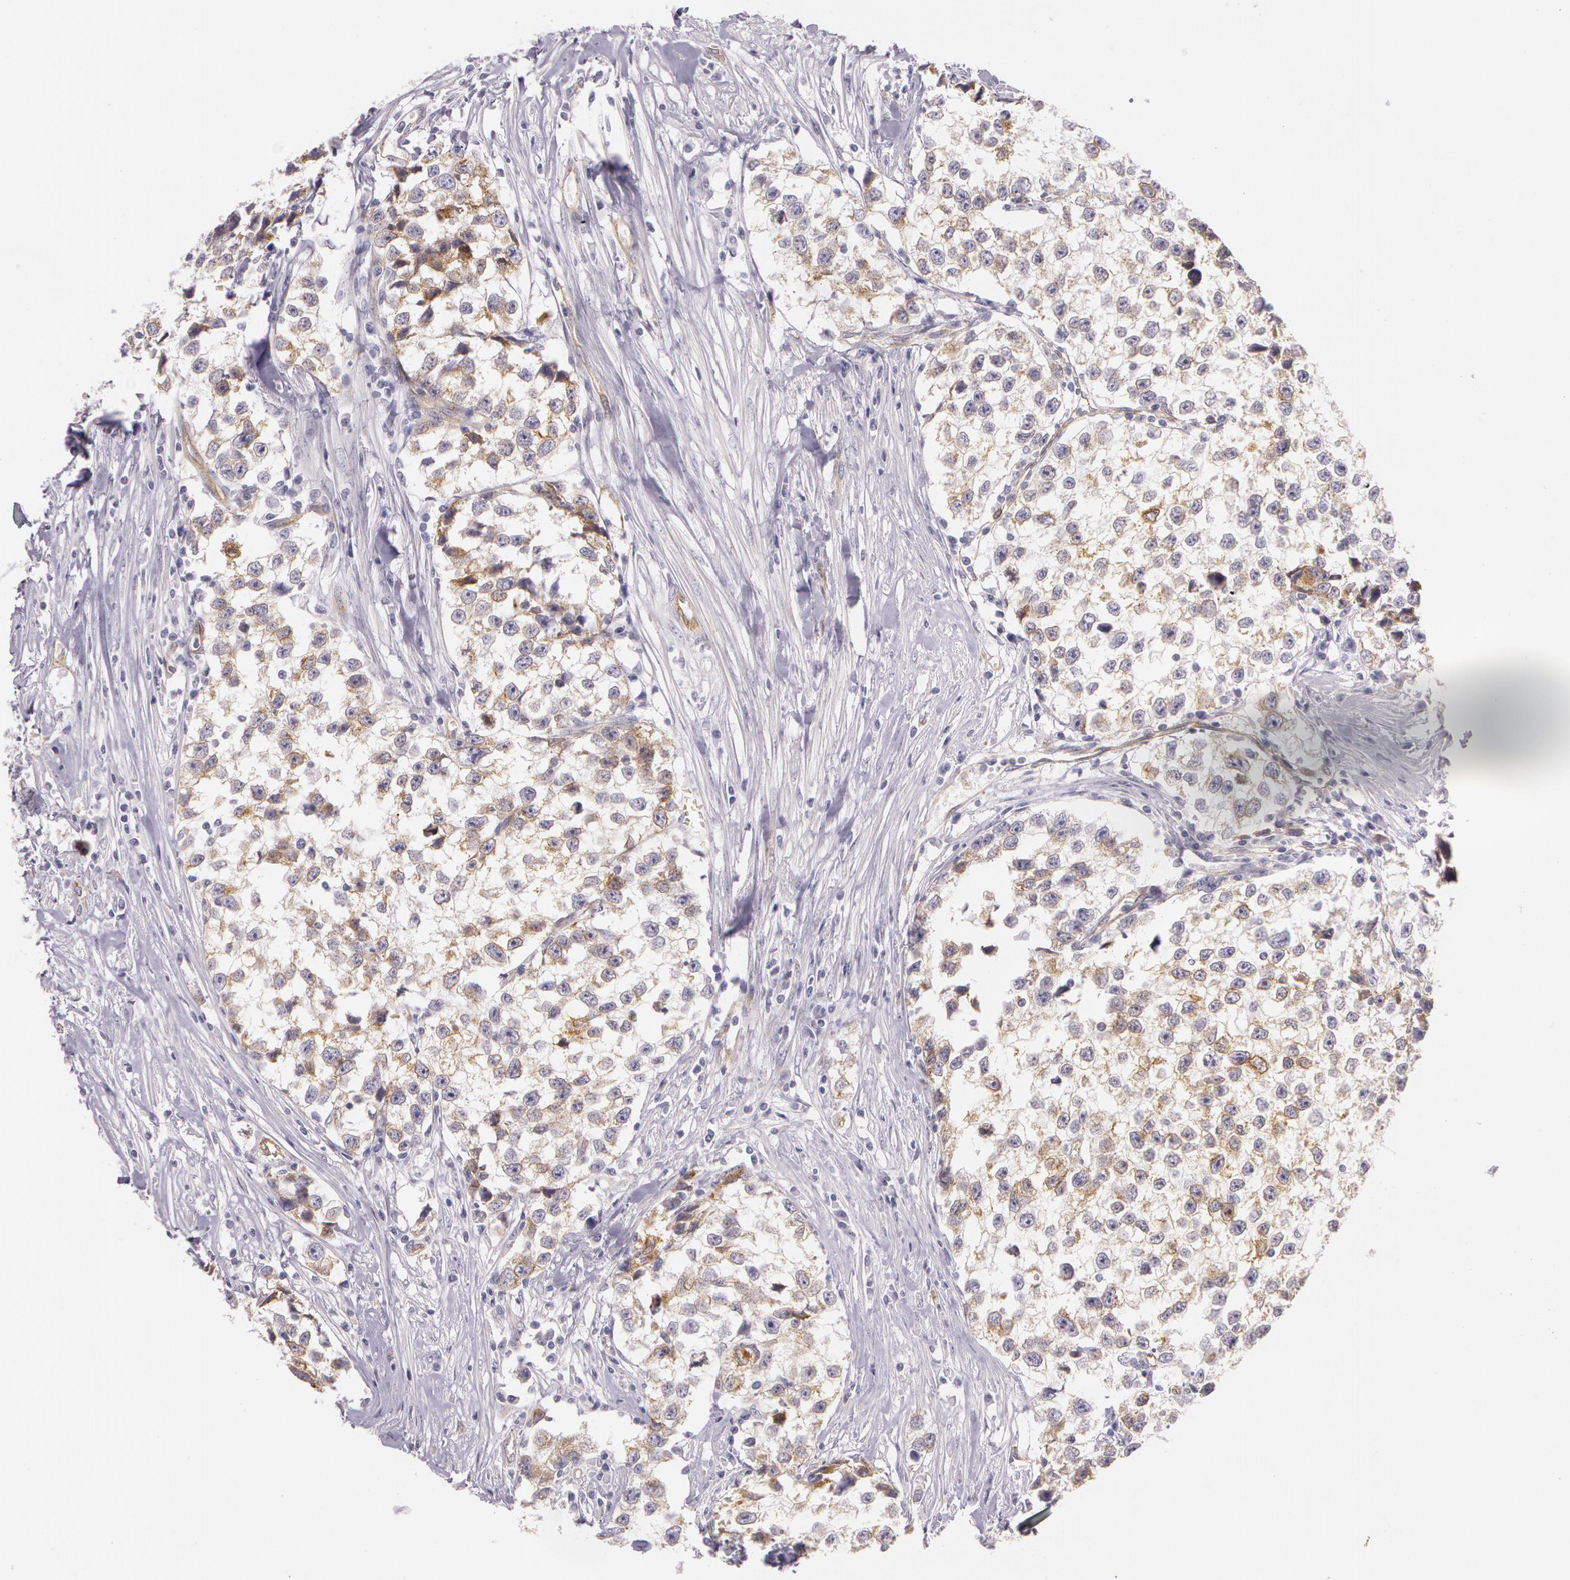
{"staining": {"intensity": "strong", "quantity": "25%-75%", "location": "cytoplasmic/membranous"}, "tissue": "testis cancer", "cell_type": "Tumor cells", "image_type": "cancer", "snomed": [{"axis": "morphology", "description": "Seminoma, NOS"}, {"axis": "morphology", "description": "Carcinoma, Embryonal, NOS"}, {"axis": "topography", "description": "Testis"}], "caption": "A high amount of strong cytoplasmic/membranous staining is identified in about 25%-75% of tumor cells in seminoma (testis) tissue.", "gene": "APP", "patient": {"sex": "male", "age": 30}}